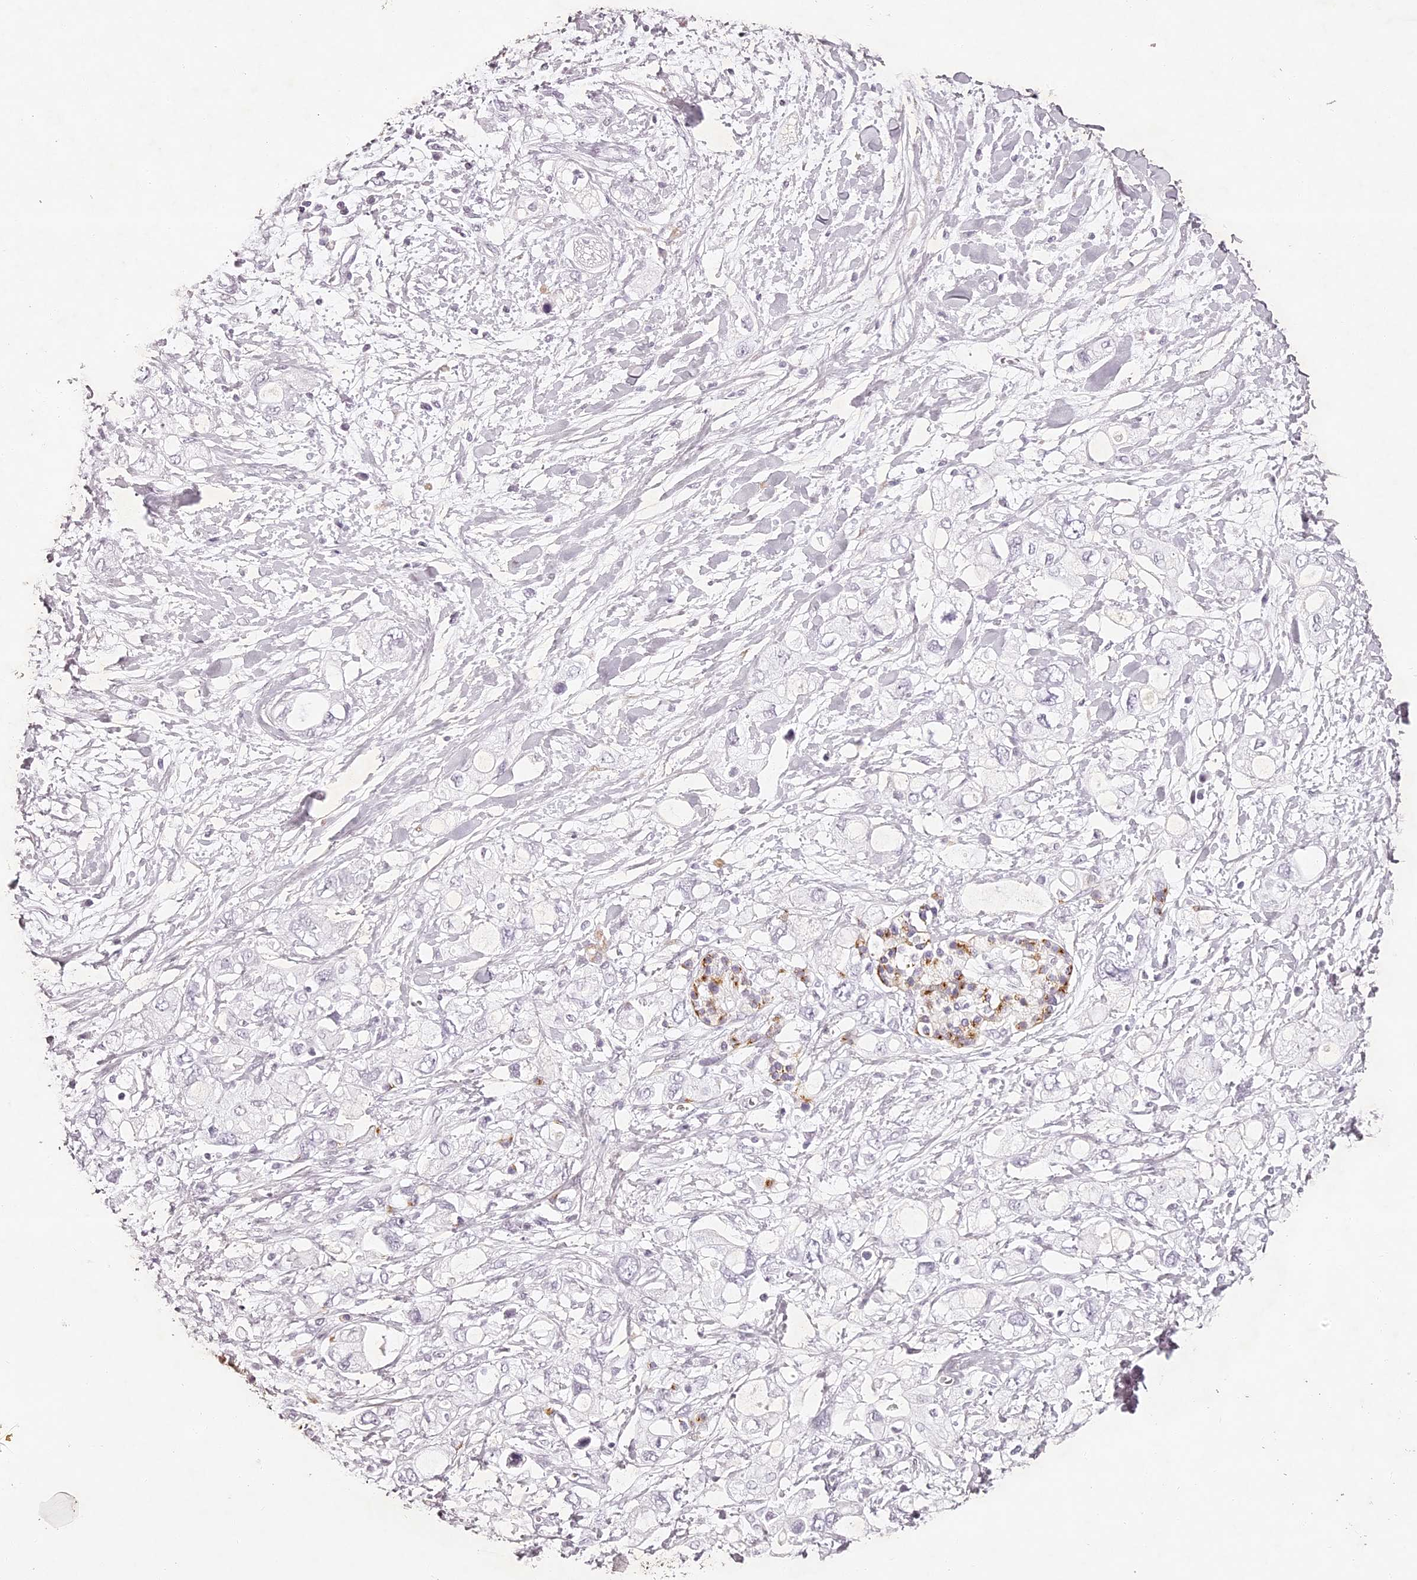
{"staining": {"intensity": "negative", "quantity": "none", "location": "none"}, "tissue": "pancreatic cancer", "cell_type": "Tumor cells", "image_type": "cancer", "snomed": [{"axis": "morphology", "description": "Adenocarcinoma, NOS"}, {"axis": "topography", "description": "Pancreas"}], "caption": "Pancreatic adenocarcinoma was stained to show a protein in brown. There is no significant staining in tumor cells. Nuclei are stained in blue.", "gene": "ELAPOR1", "patient": {"sex": "female", "age": 56}}